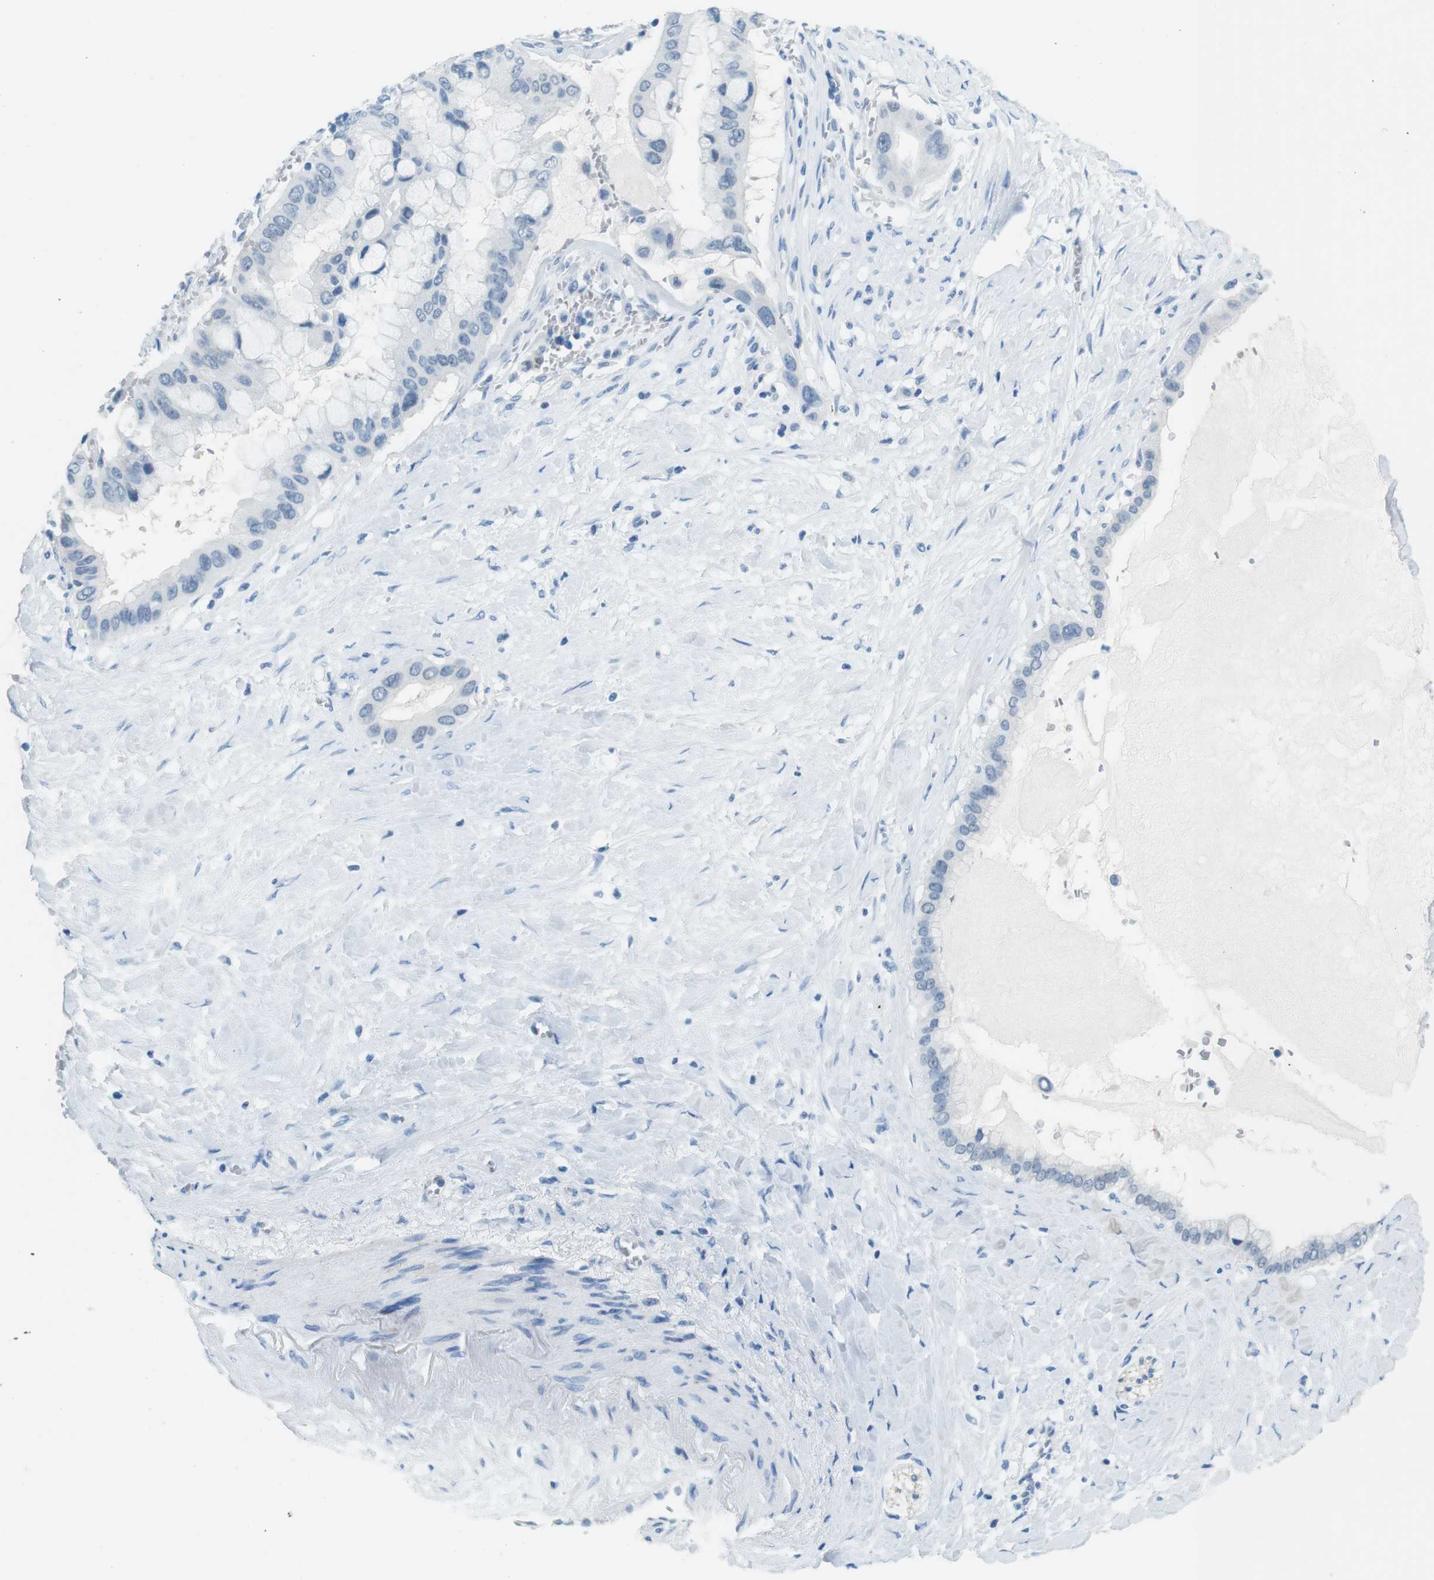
{"staining": {"intensity": "negative", "quantity": "none", "location": "none"}, "tissue": "pancreatic cancer", "cell_type": "Tumor cells", "image_type": "cancer", "snomed": [{"axis": "morphology", "description": "Adenocarcinoma, NOS"}, {"axis": "topography", "description": "Pancreas"}], "caption": "A histopathology image of adenocarcinoma (pancreatic) stained for a protein shows no brown staining in tumor cells.", "gene": "TFAP2C", "patient": {"sex": "male", "age": 55}}